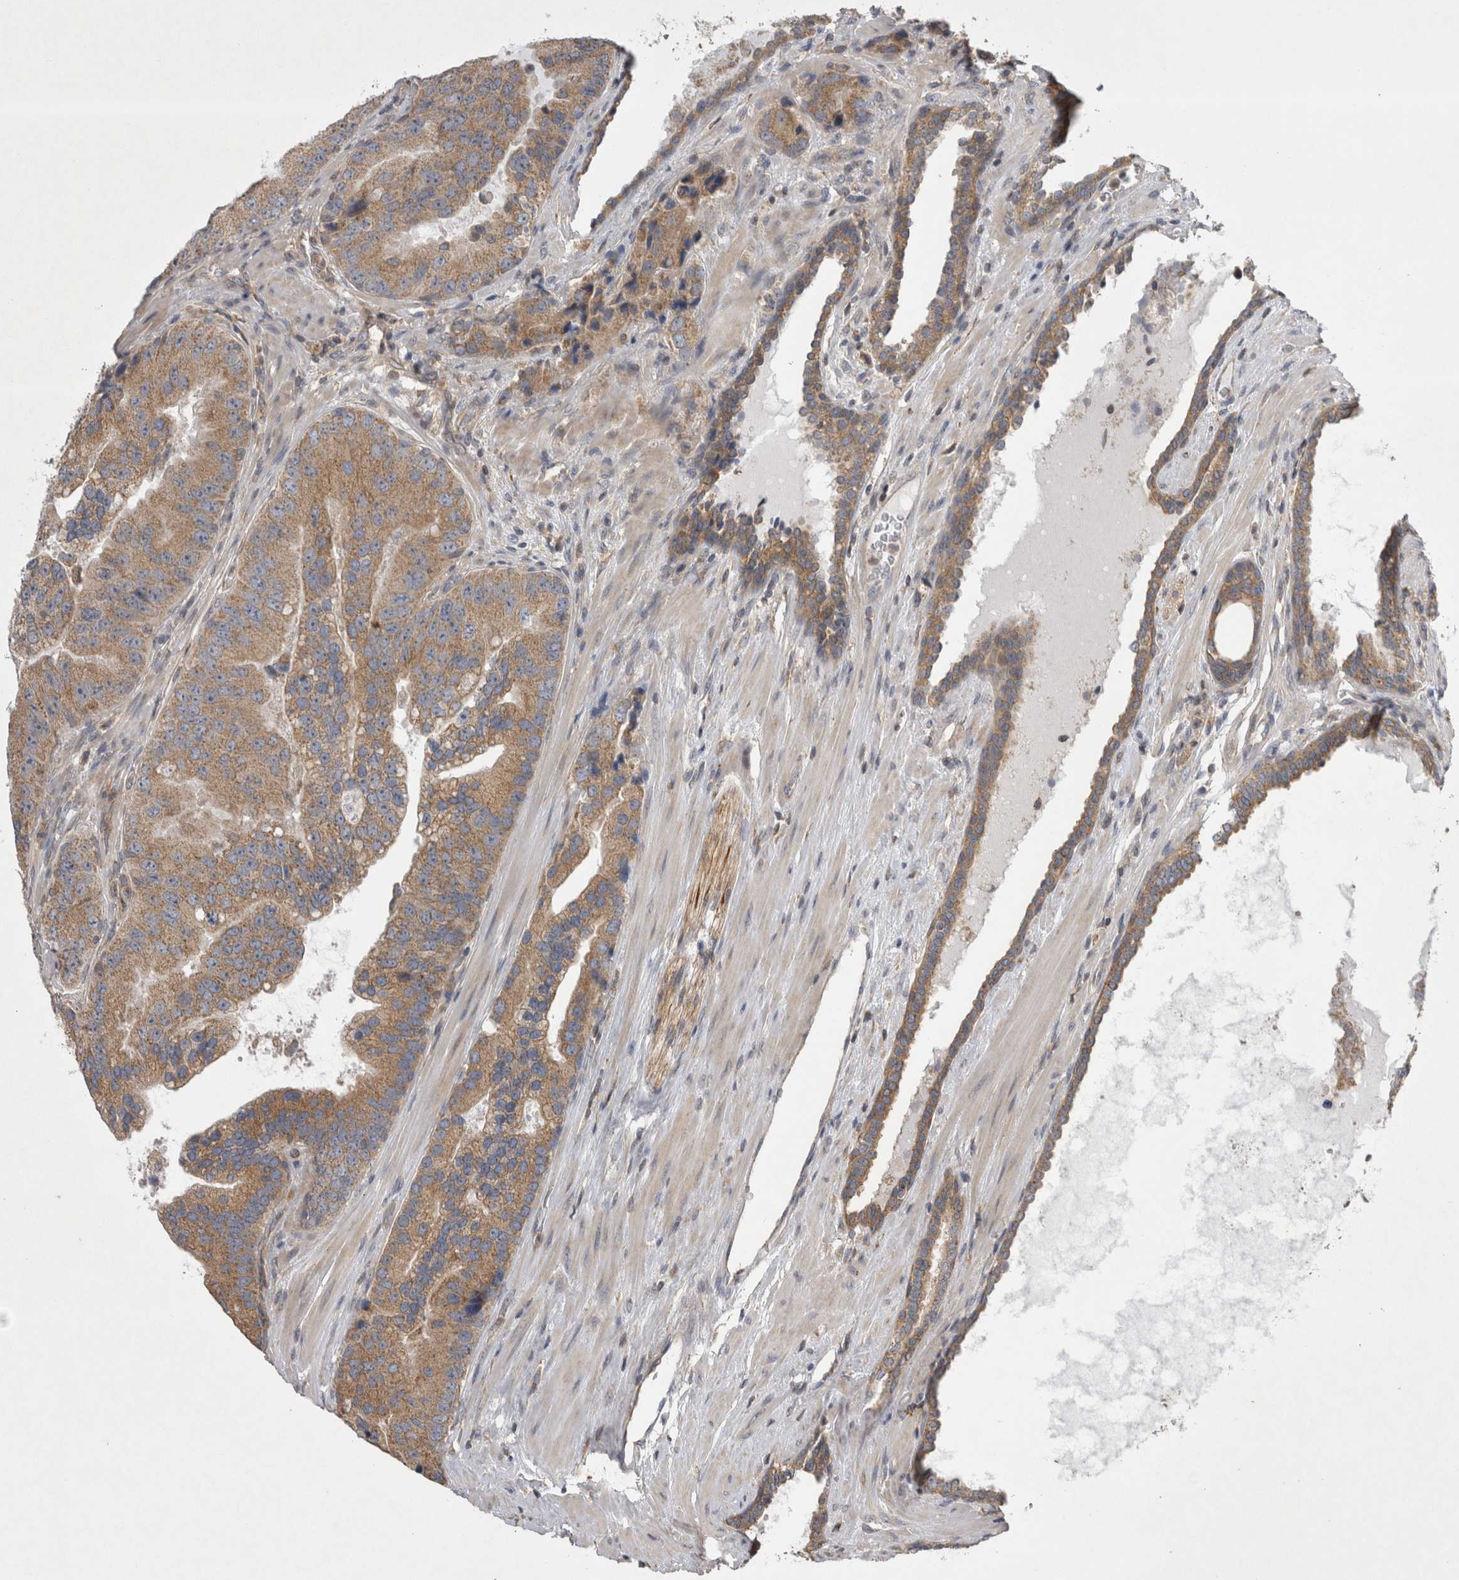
{"staining": {"intensity": "moderate", "quantity": ">75%", "location": "cytoplasmic/membranous"}, "tissue": "prostate cancer", "cell_type": "Tumor cells", "image_type": "cancer", "snomed": [{"axis": "morphology", "description": "Adenocarcinoma, High grade"}, {"axis": "topography", "description": "Prostate"}], "caption": "Immunohistochemistry photomicrograph of neoplastic tissue: prostate high-grade adenocarcinoma stained using IHC reveals medium levels of moderate protein expression localized specifically in the cytoplasmic/membranous of tumor cells, appearing as a cytoplasmic/membranous brown color.", "gene": "TSPOAP1", "patient": {"sex": "male", "age": 70}}